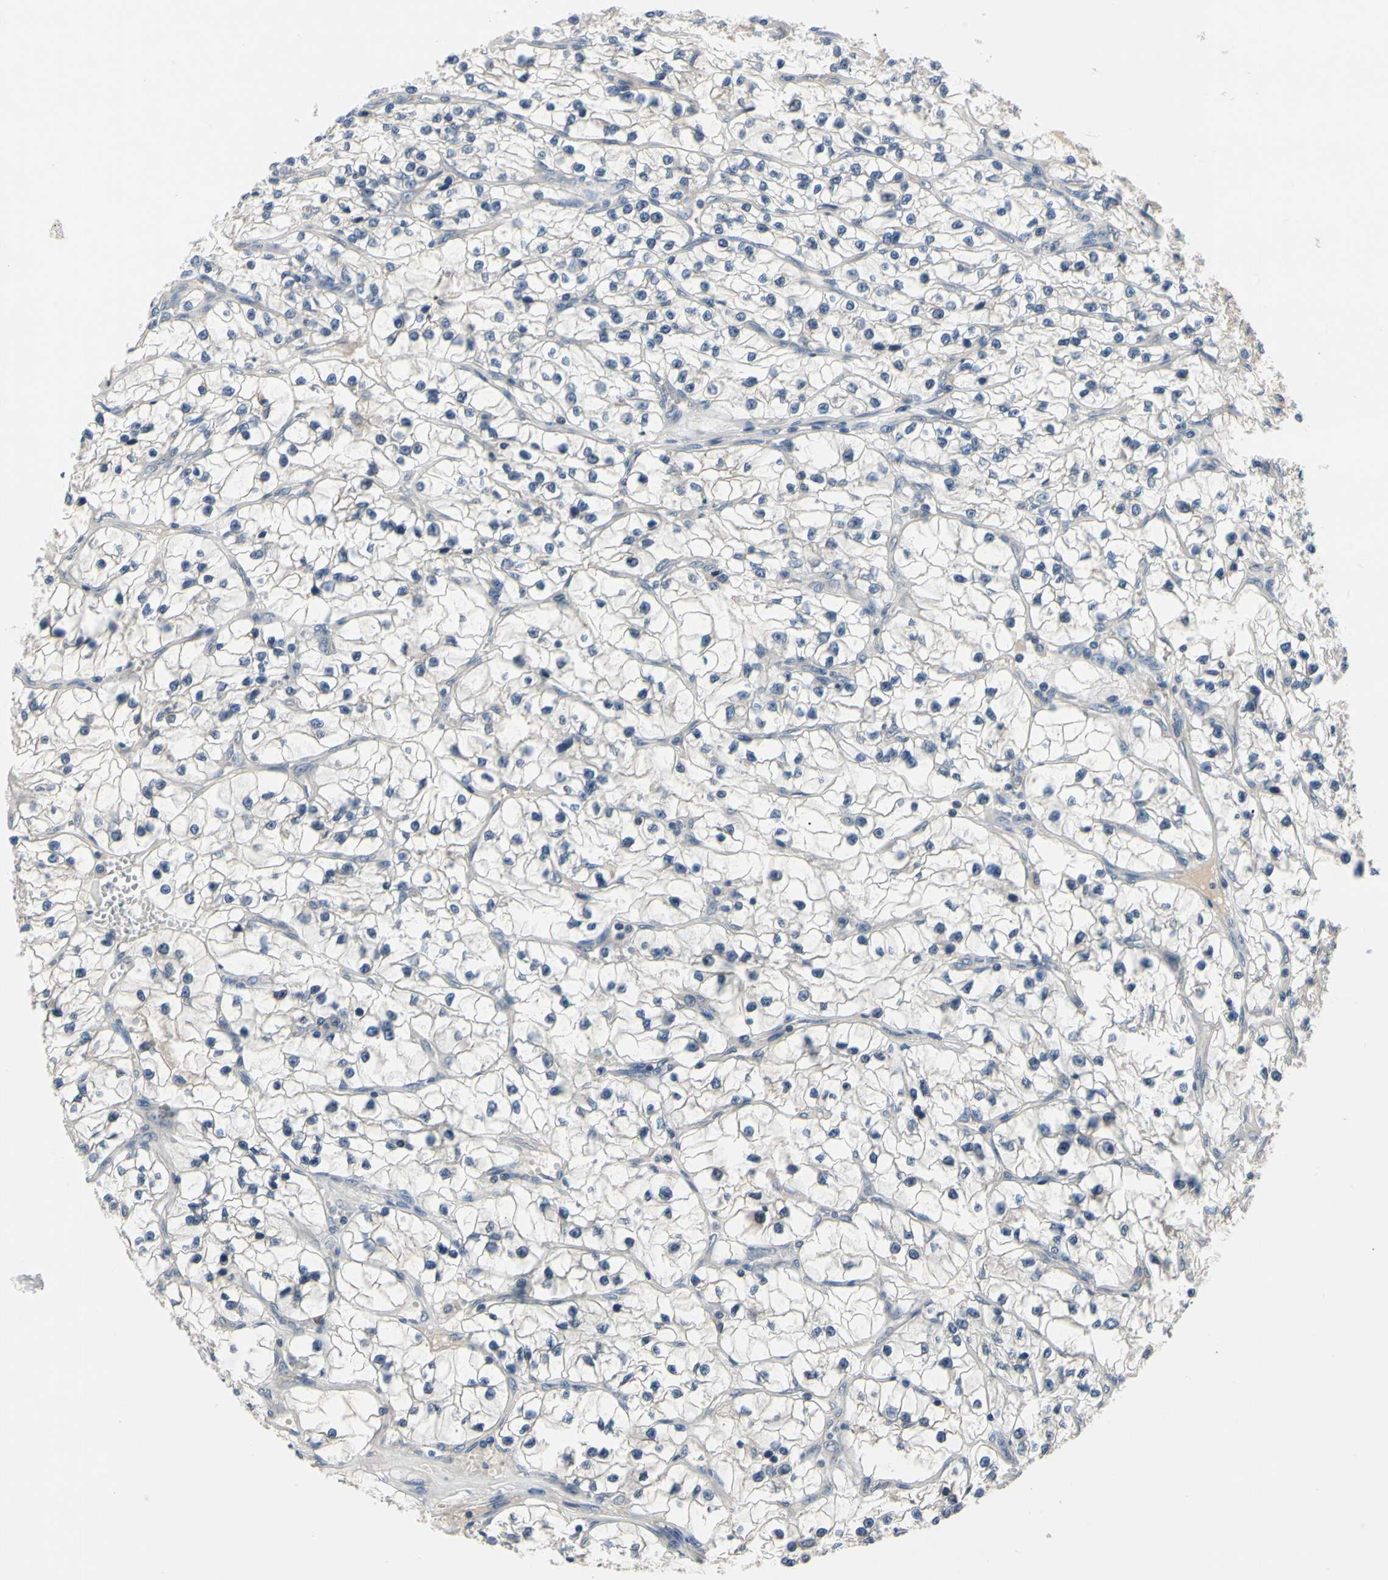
{"staining": {"intensity": "negative", "quantity": "none", "location": "none"}, "tissue": "renal cancer", "cell_type": "Tumor cells", "image_type": "cancer", "snomed": [{"axis": "morphology", "description": "Adenocarcinoma, NOS"}, {"axis": "topography", "description": "Kidney"}], "caption": "Renal adenocarcinoma stained for a protein using immunohistochemistry demonstrates no staining tumor cells.", "gene": "SELENOK", "patient": {"sex": "female", "age": 57}}